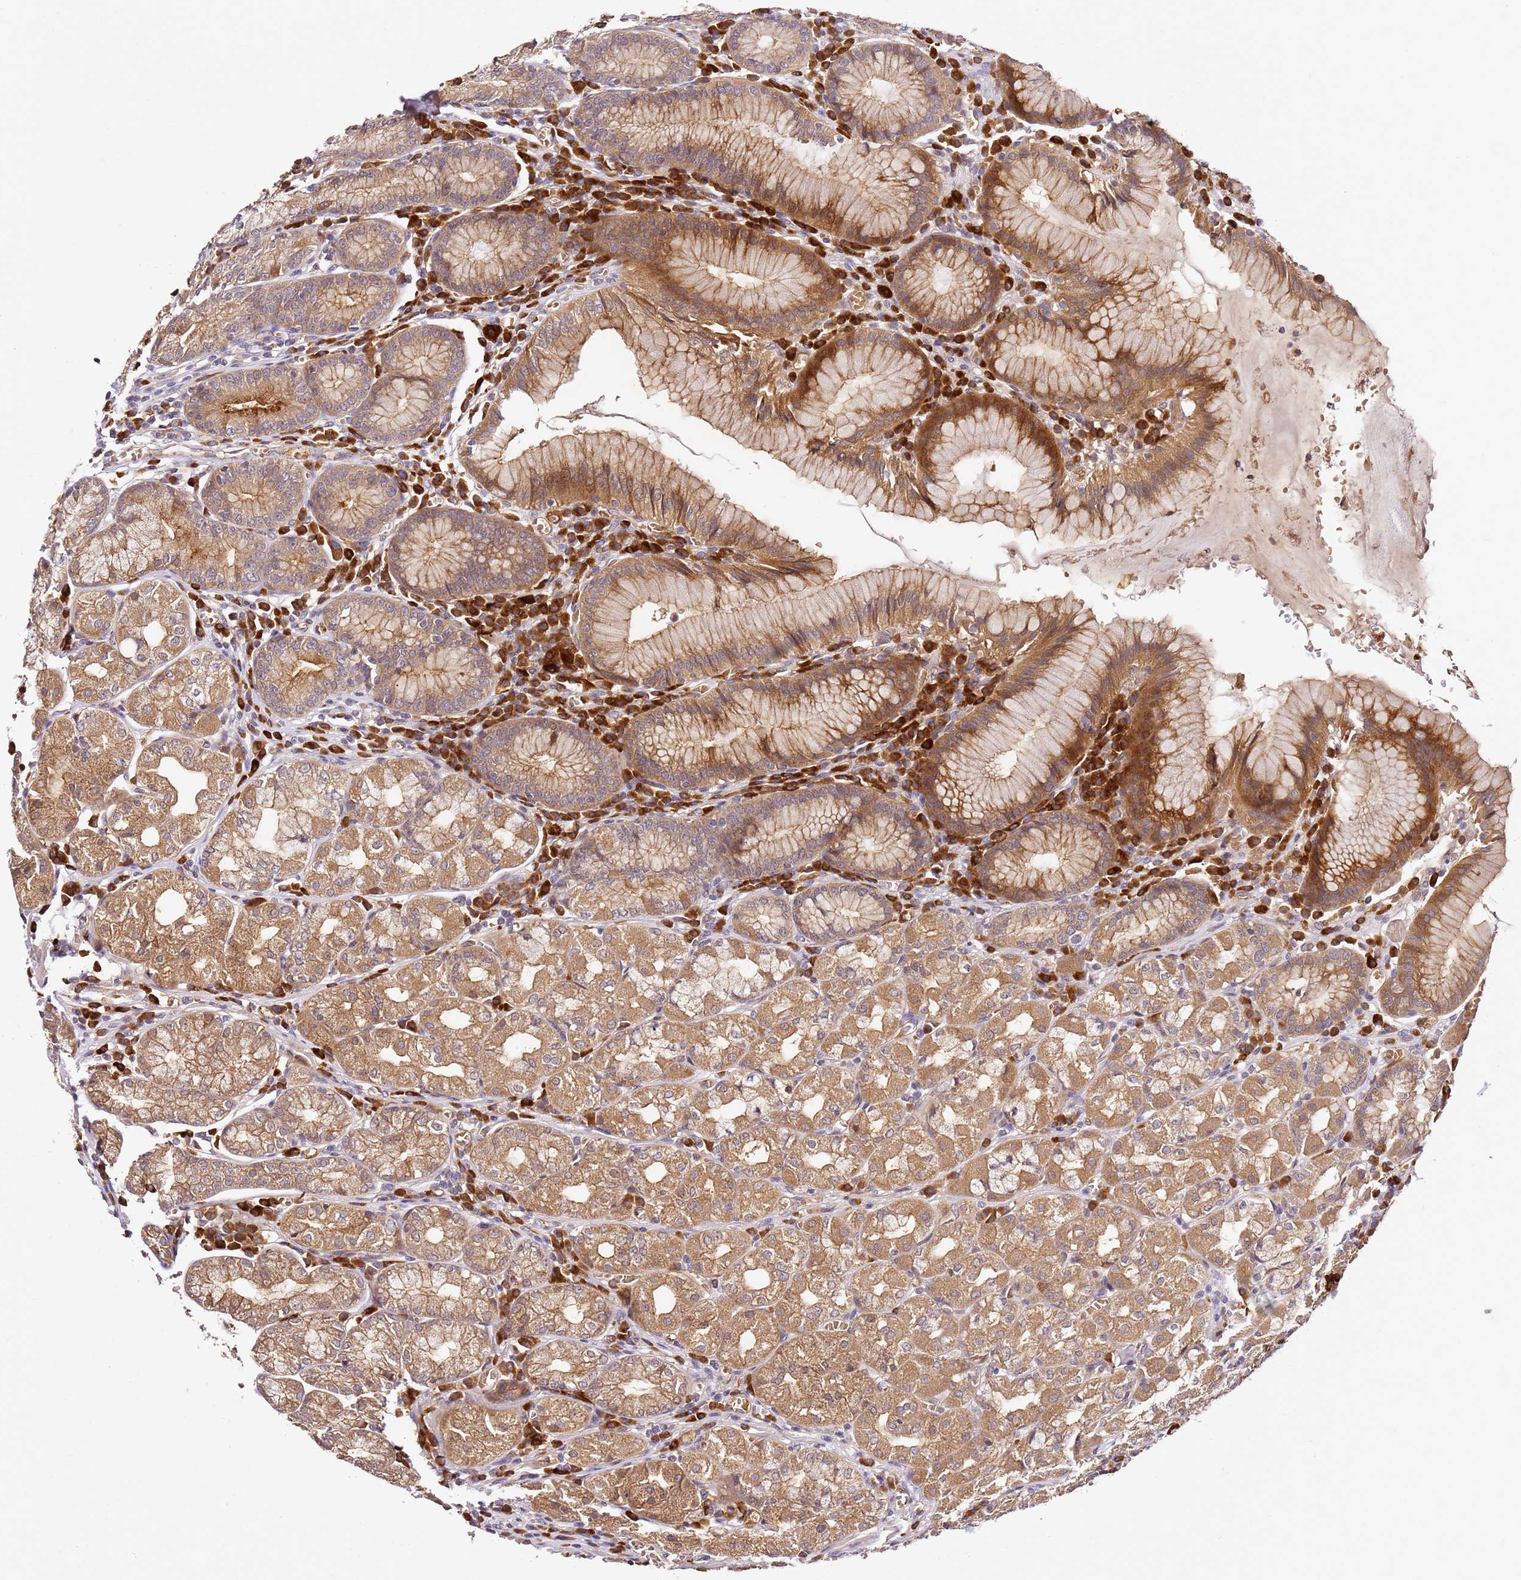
{"staining": {"intensity": "moderate", "quantity": ">75%", "location": "cytoplasmic/membranous"}, "tissue": "stomach", "cell_type": "Glandular cells", "image_type": "normal", "snomed": [{"axis": "morphology", "description": "Normal tissue, NOS"}, {"axis": "topography", "description": "Stomach"}], "caption": "Immunohistochemistry (IHC) of benign stomach shows medium levels of moderate cytoplasmic/membranous staining in approximately >75% of glandular cells. Nuclei are stained in blue.", "gene": "OSBPL2", "patient": {"sex": "male", "age": 55}}